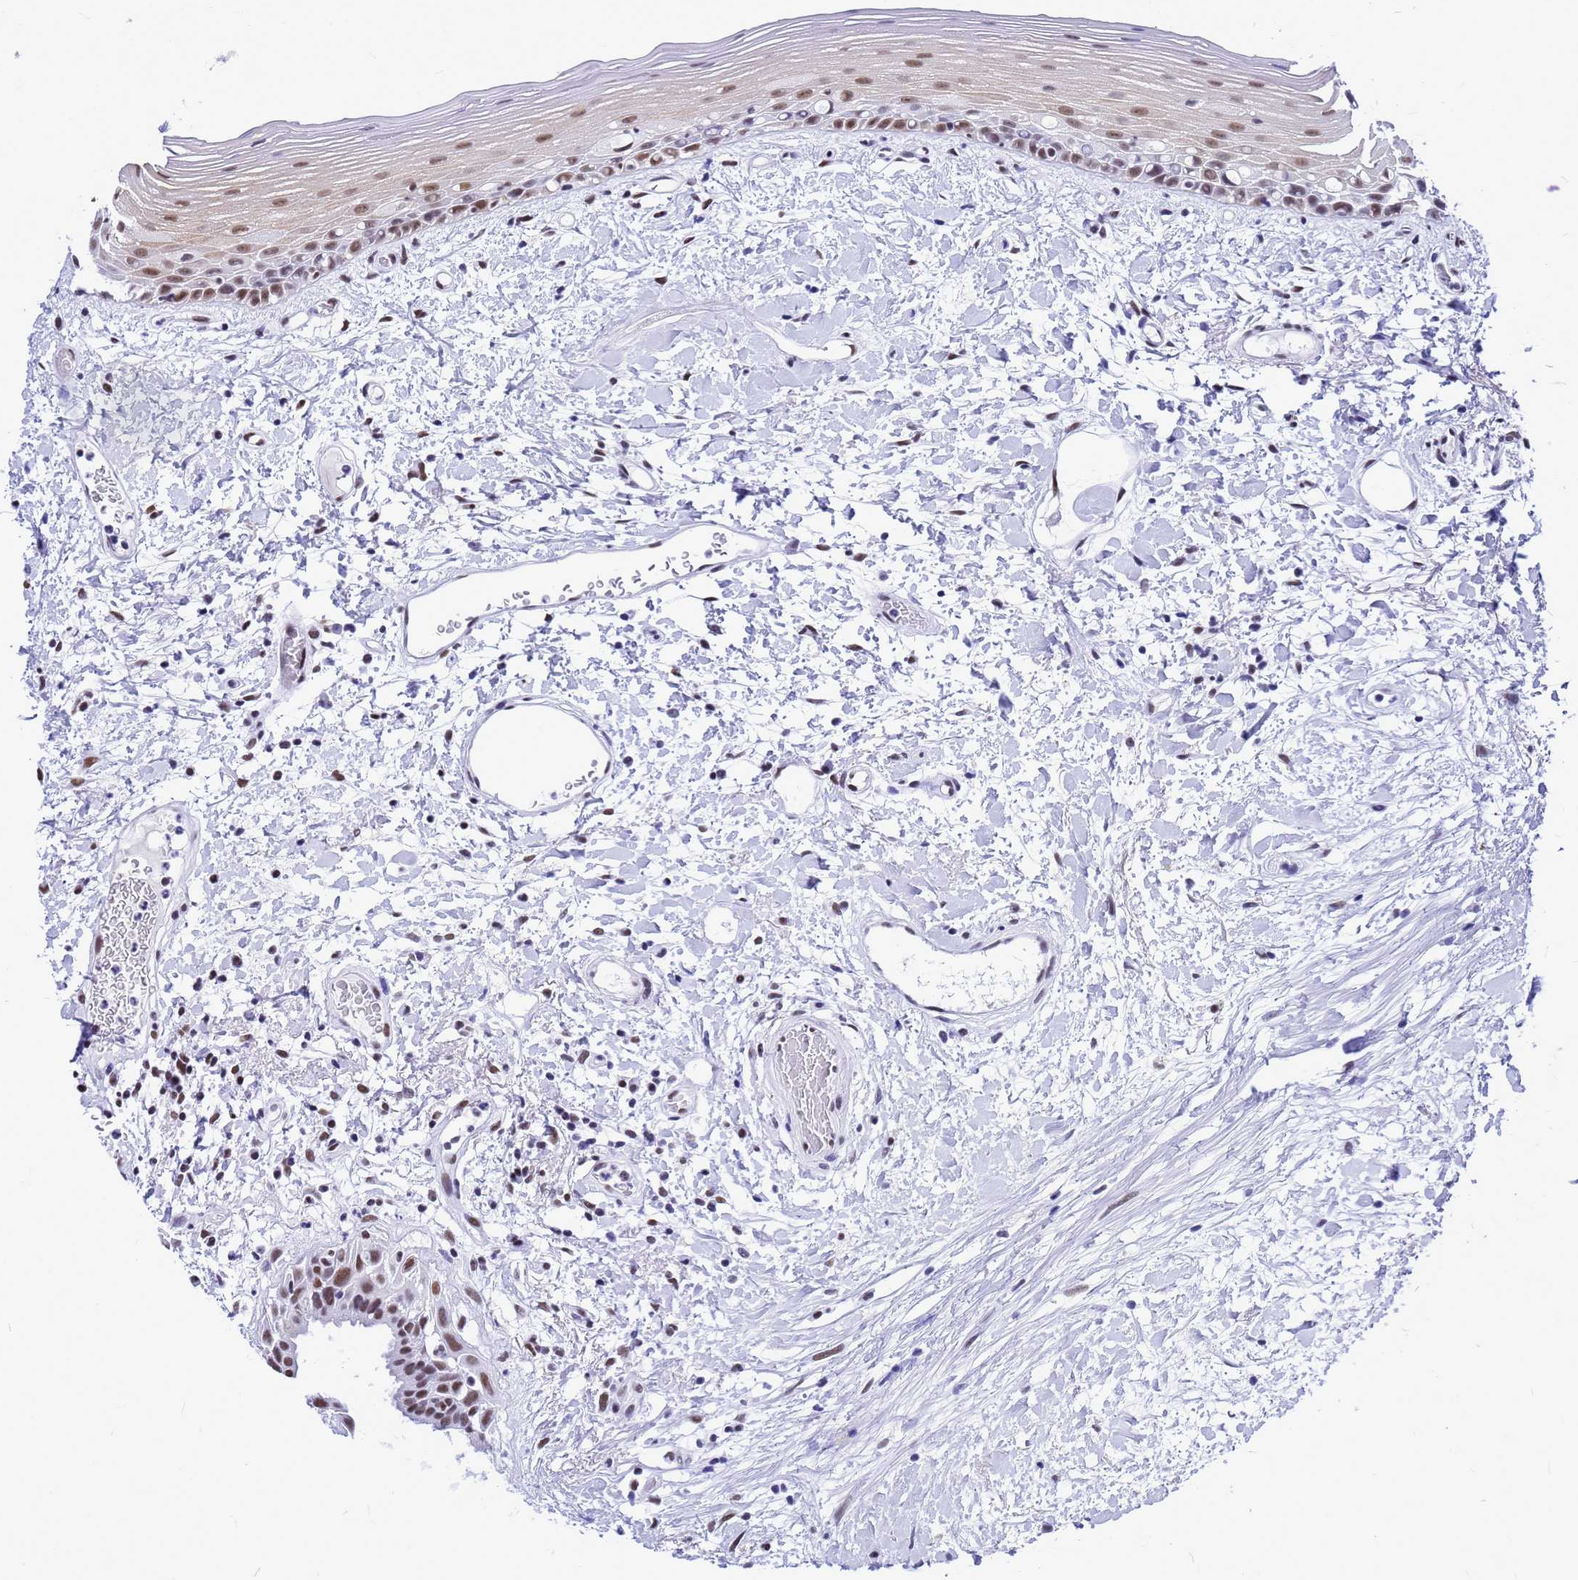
{"staining": {"intensity": "moderate", "quantity": "<25%", "location": "nuclear"}, "tissue": "oral mucosa", "cell_type": "Squamous epithelial cells", "image_type": "normal", "snomed": [{"axis": "morphology", "description": "Normal tissue, NOS"}, {"axis": "topography", "description": "Oral tissue"}], "caption": "A brown stain highlights moderate nuclear positivity of a protein in squamous epithelial cells of unremarkable human oral mucosa. (DAB (3,3'-diaminobenzidine) = brown stain, brightfield microscopy at high magnification).", "gene": "SART3", "patient": {"sex": "female", "age": 76}}